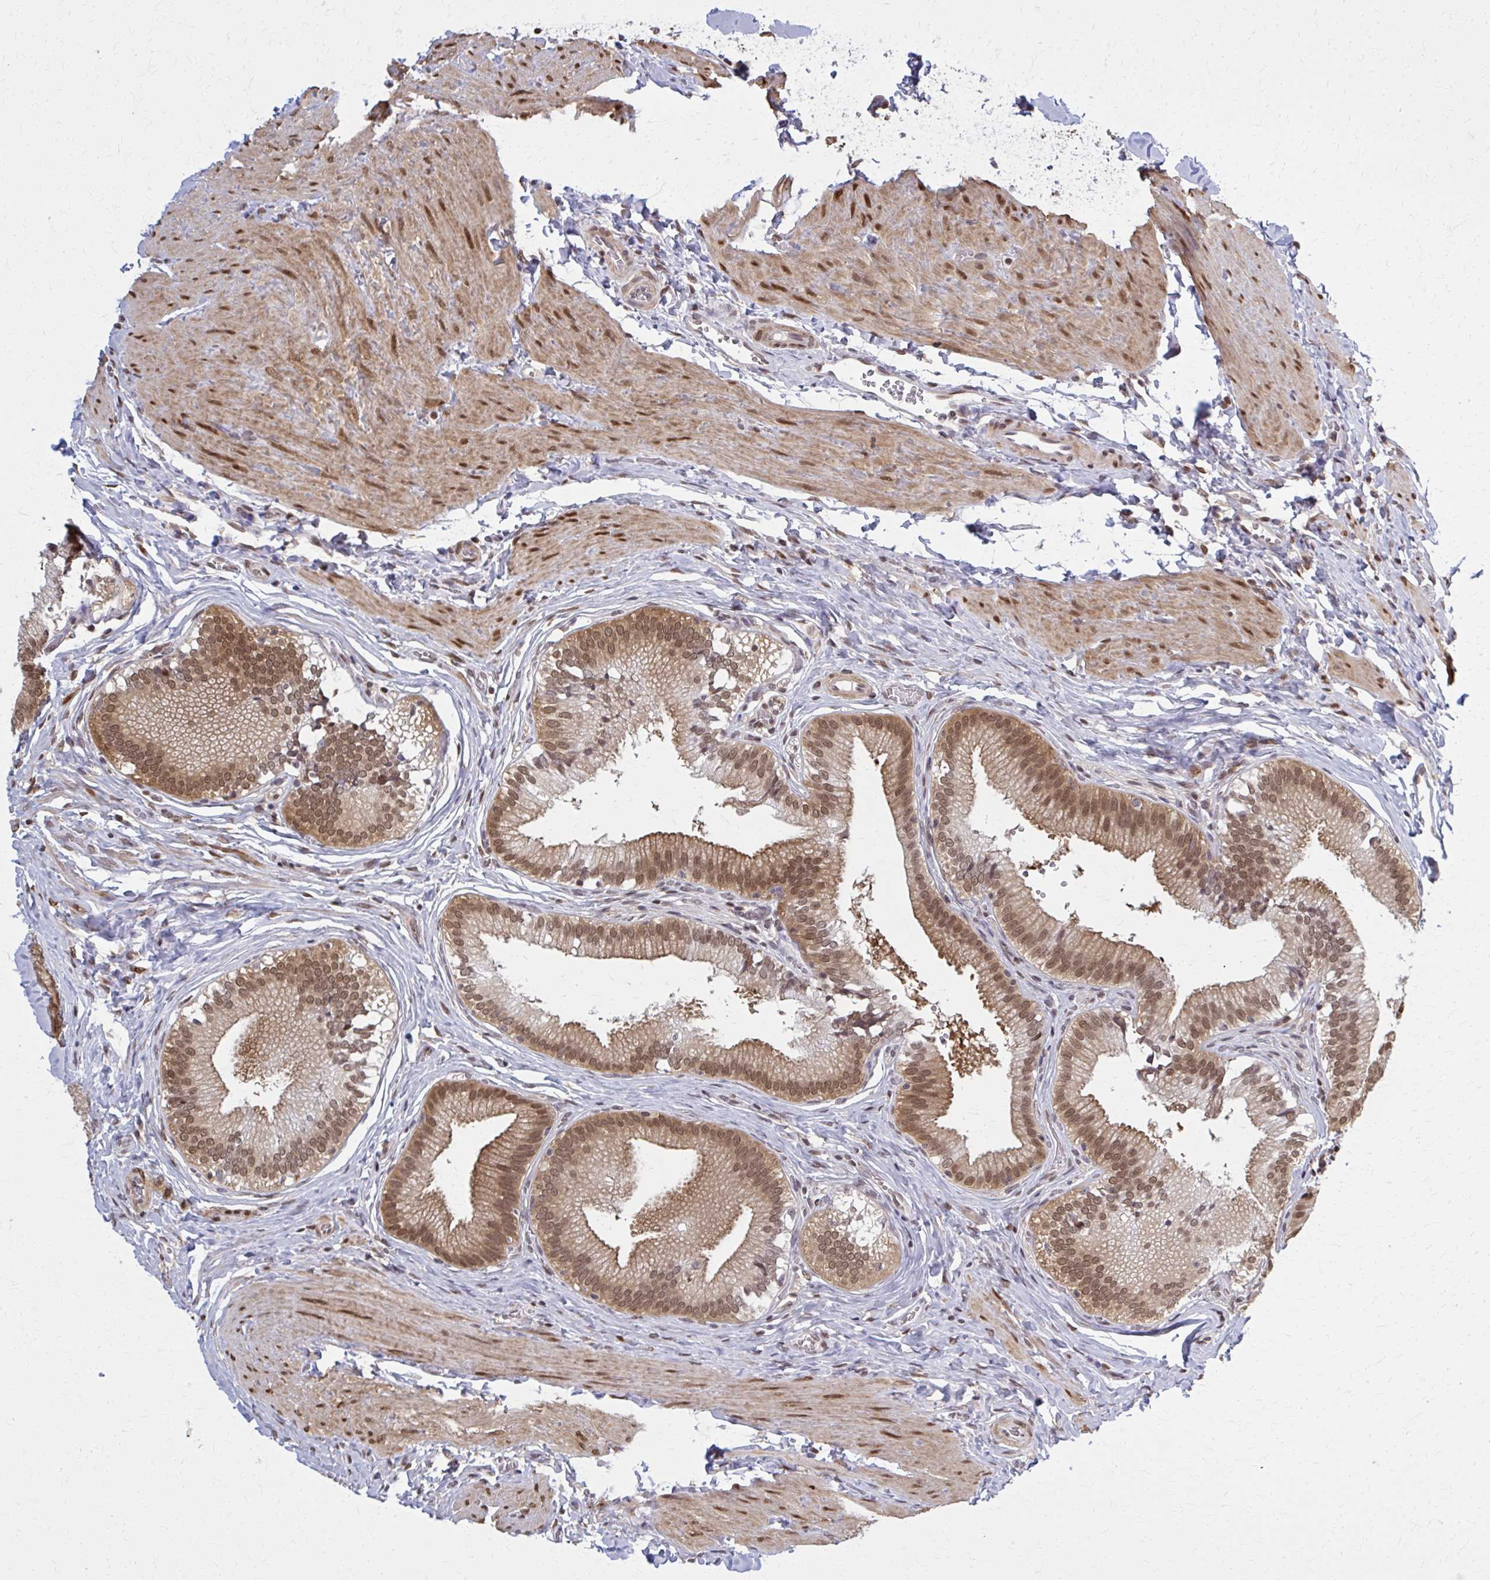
{"staining": {"intensity": "moderate", "quantity": ">75%", "location": "cytoplasmic/membranous,nuclear"}, "tissue": "gallbladder", "cell_type": "Glandular cells", "image_type": "normal", "snomed": [{"axis": "morphology", "description": "Normal tissue, NOS"}, {"axis": "topography", "description": "Gallbladder"}, {"axis": "topography", "description": "Peripheral nerve tissue"}], "caption": "DAB immunohistochemical staining of unremarkable gallbladder displays moderate cytoplasmic/membranous,nuclear protein expression in approximately >75% of glandular cells. The staining was performed using DAB, with brown indicating positive protein expression. Nuclei are stained blue with hematoxylin.", "gene": "MDH1", "patient": {"sex": "male", "age": 17}}